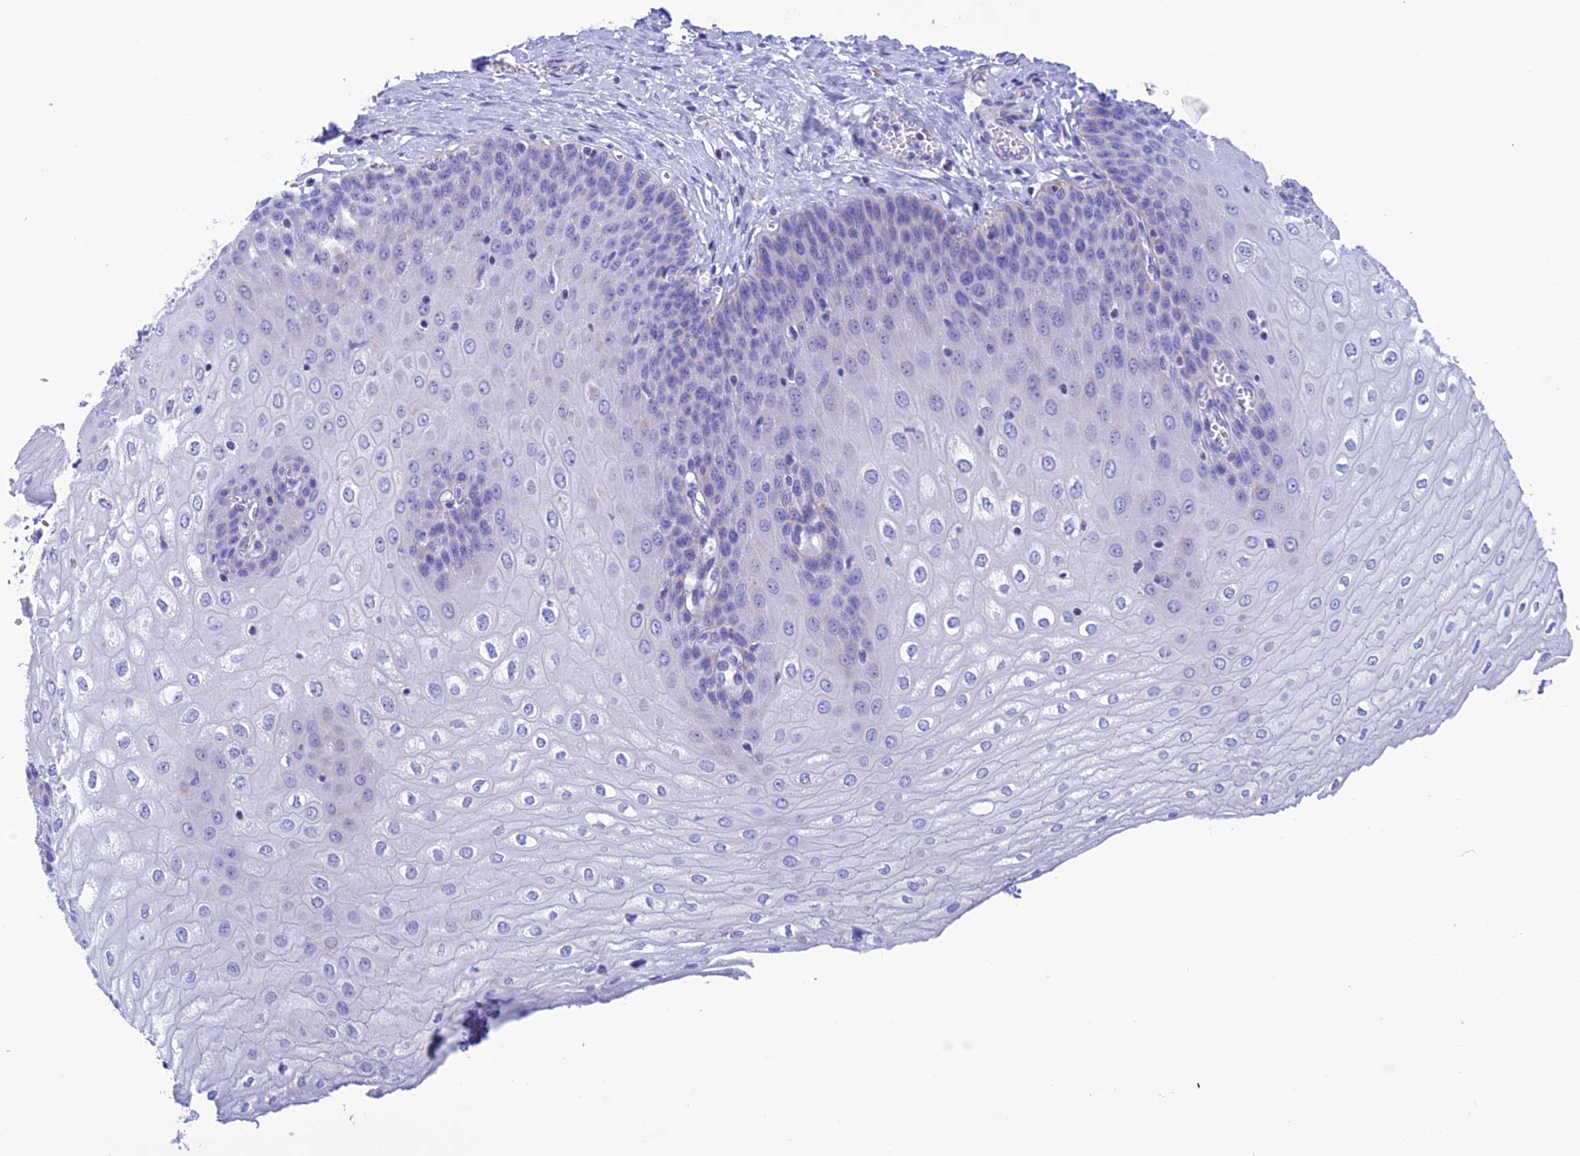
{"staining": {"intensity": "negative", "quantity": "none", "location": "none"}, "tissue": "esophagus", "cell_type": "Squamous epithelial cells", "image_type": "normal", "snomed": [{"axis": "morphology", "description": "Normal tissue, NOS"}, {"axis": "topography", "description": "Esophagus"}], "caption": "IHC of normal human esophagus displays no staining in squamous epithelial cells. (Stains: DAB immunohistochemistry with hematoxylin counter stain, Microscopy: brightfield microscopy at high magnification).", "gene": "NXPE4", "patient": {"sex": "male", "age": 60}}